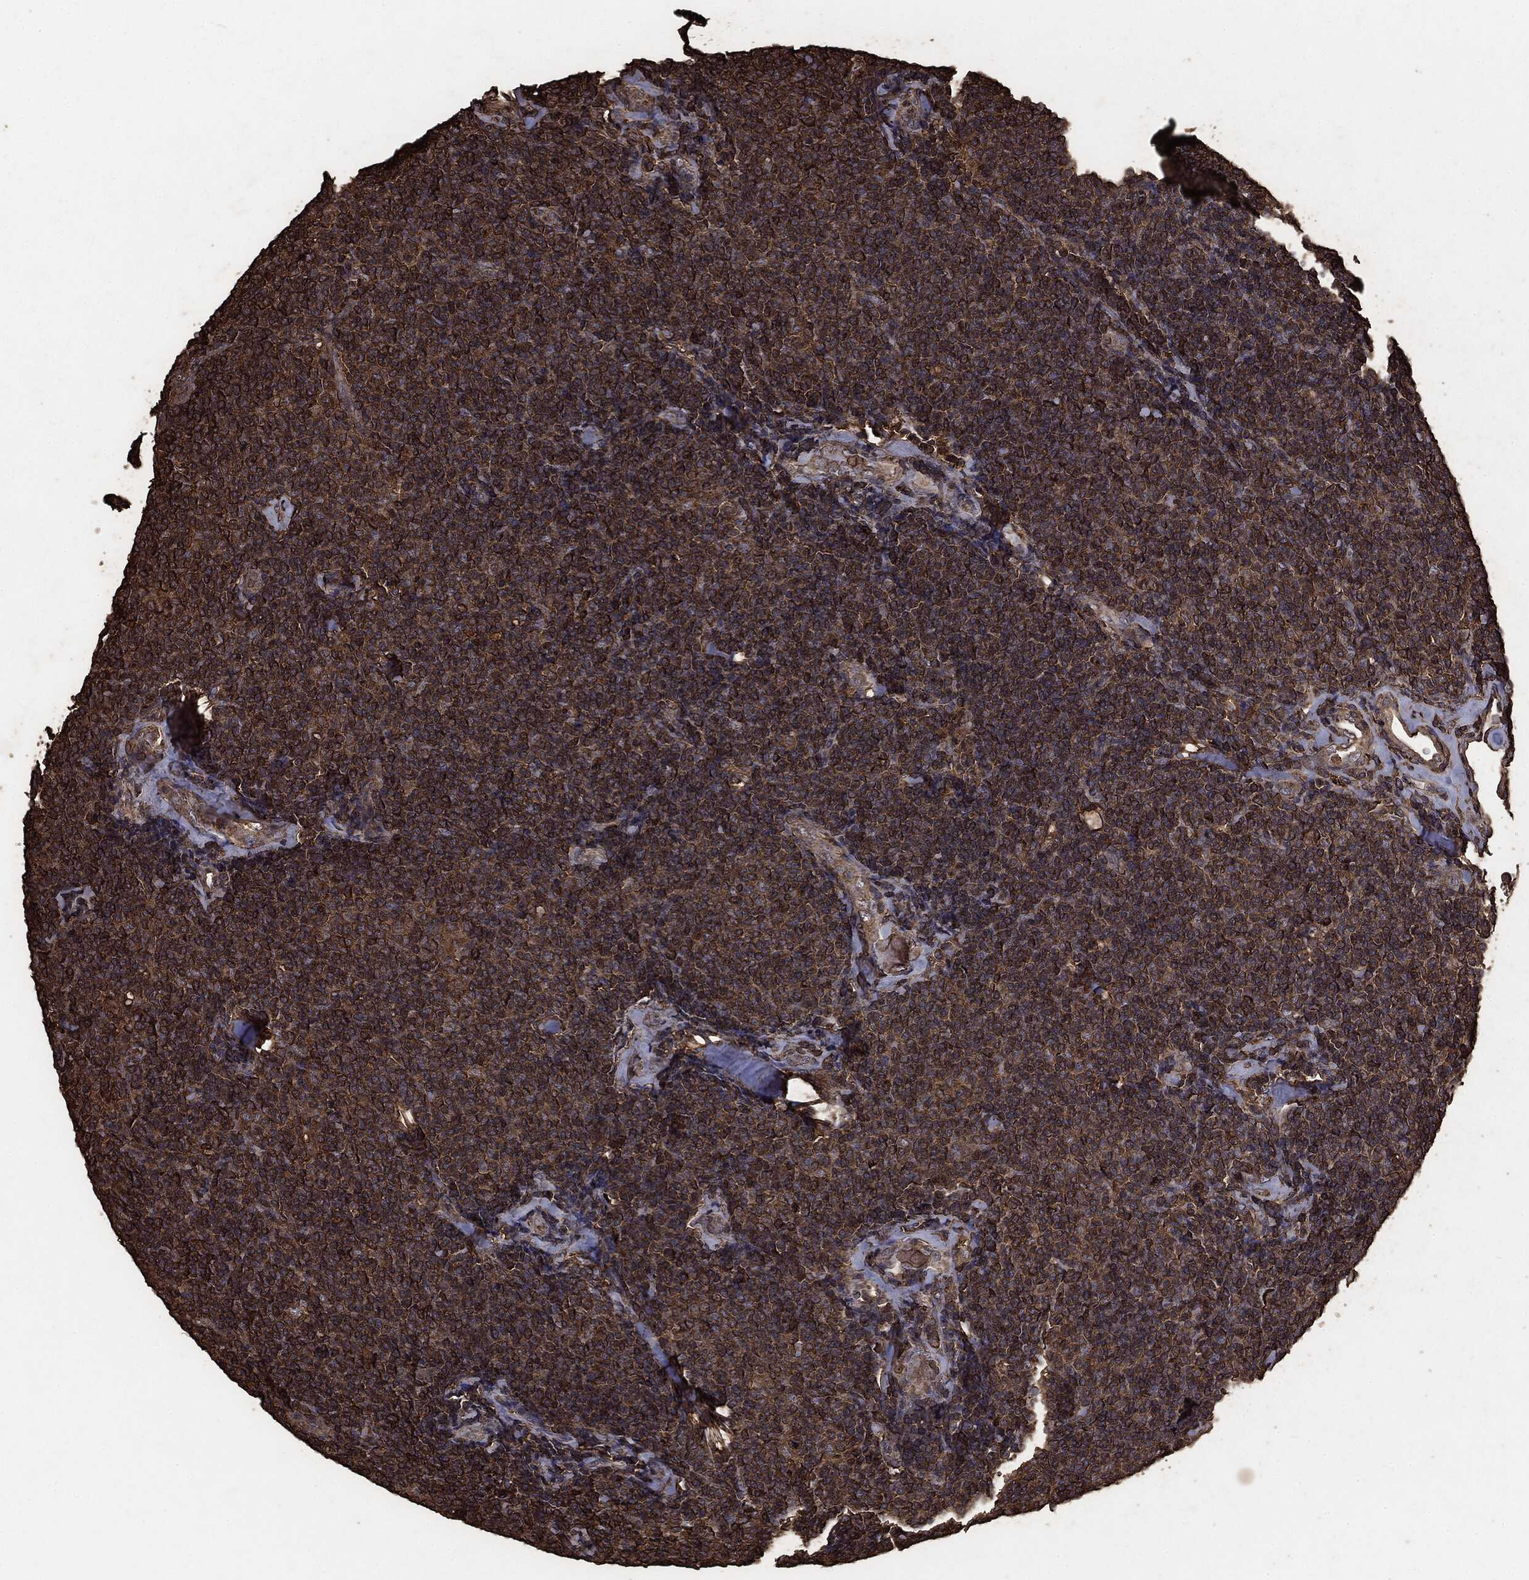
{"staining": {"intensity": "moderate", "quantity": ">75%", "location": "cytoplasmic/membranous"}, "tissue": "lymphoma", "cell_type": "Tumor cells", "image_type": "cancer", "snomed": [{"axis": "morphology", "description": "Malignant lymphoma, non-Hodgkin's type, Low grade"}, {"axis": "topography", "description": "Lymph node"}], "caption": "Tumor cells display medium levels of moderate cytoplasmic/membranous positivity in about >75% of cells in lymphoma.", "gene": "MTOR", "patient": {"sex": "female", "age": 56}}